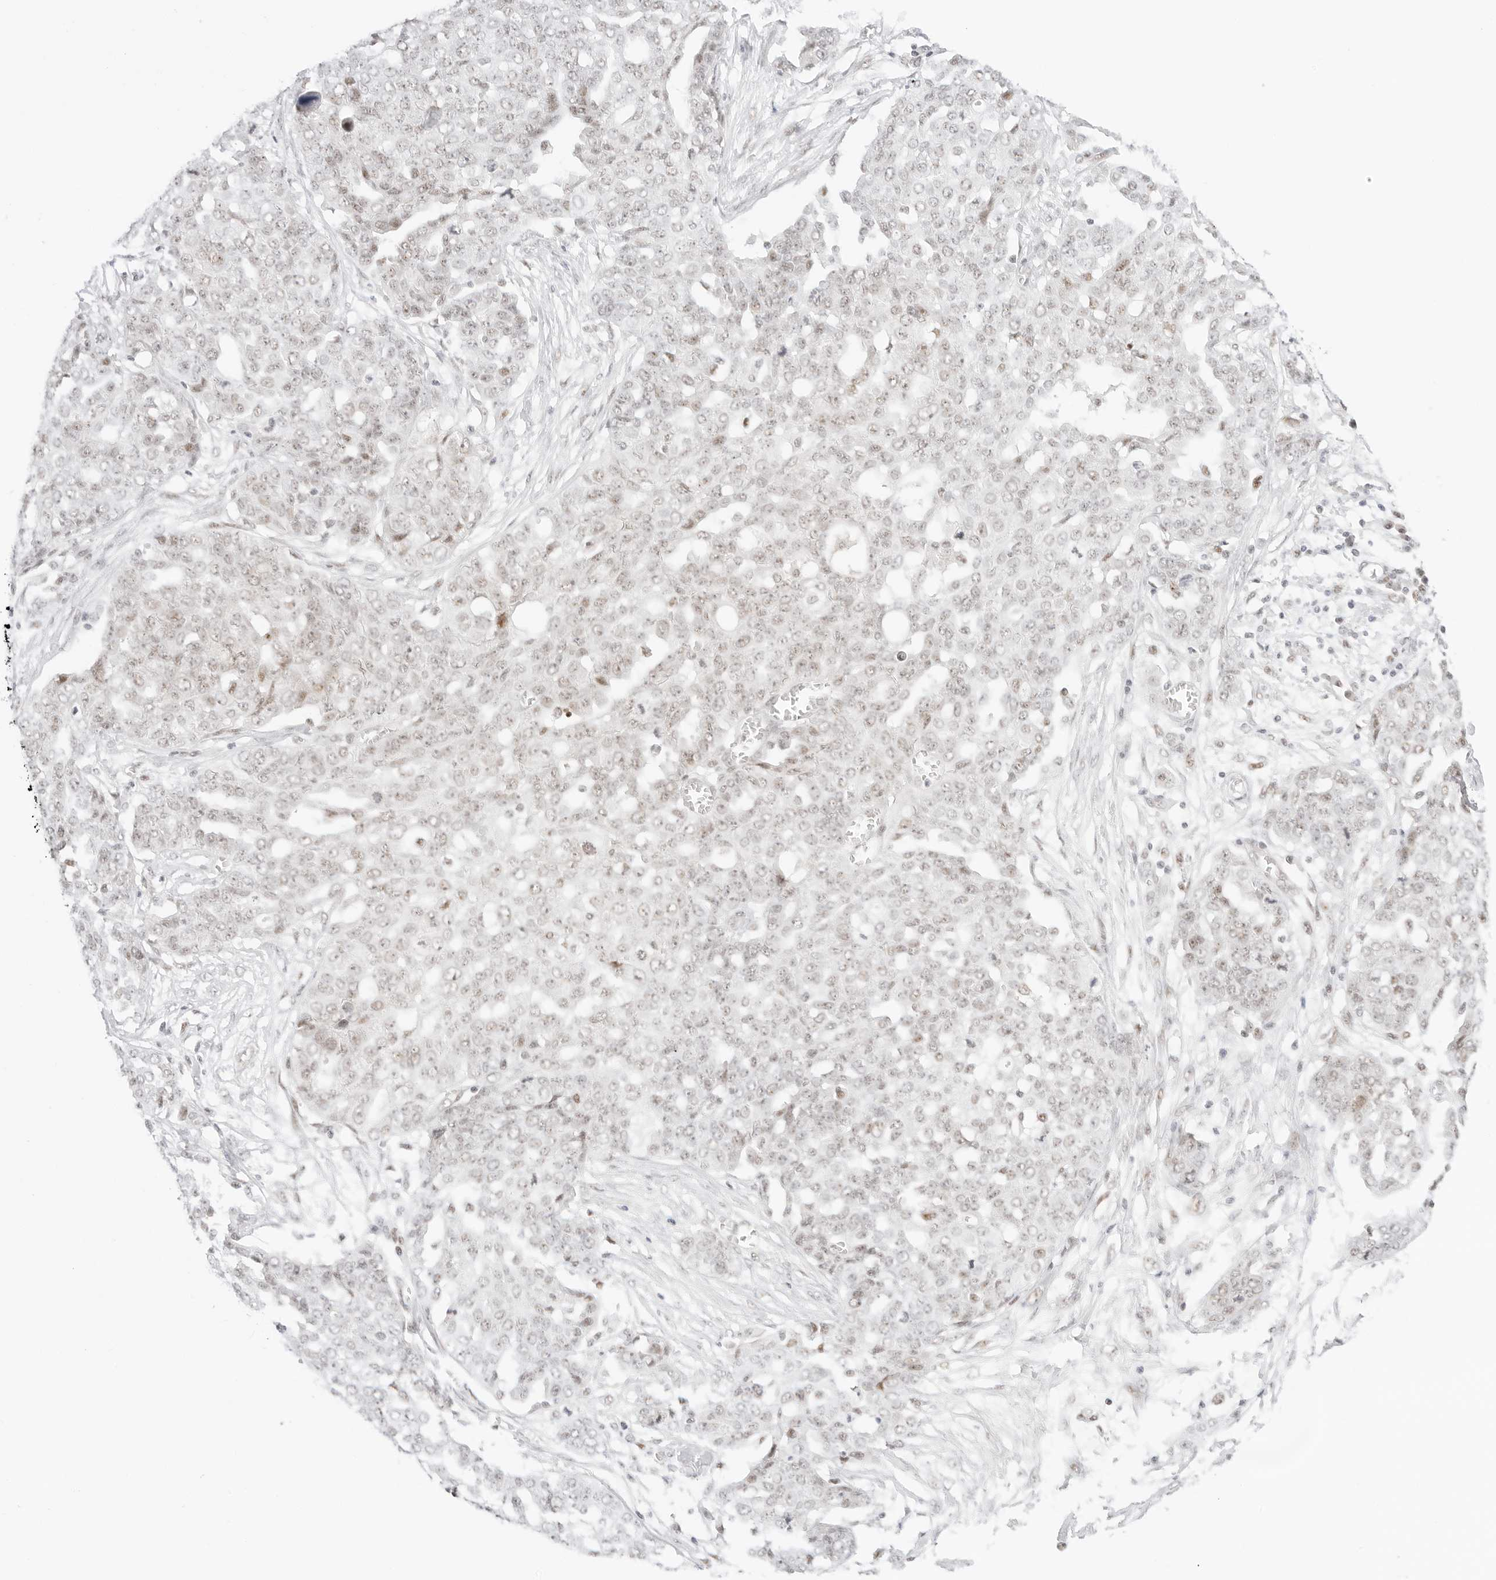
{"staining": {"intensity": "weak", "quantity": "<25%", "location": "nuclear"}, "tissue": "ovarian cancer", "cell_type": "Tumor cells", "image_type": "cancer", "snomed": [{"axis": "morphology", "description": "Cystadenocarcinoma, serous, NOS"}, {"axis": "topography", "description": "Soft tissue"}, {"axis": "topography", "description": "Ovary"}], "caption": "Ovarian cancer was stained to show a protein in brown. There is no significant staining in tumor cells.", "gene": "ITGA6", "patient": {"sex": "female", "age": 57}}